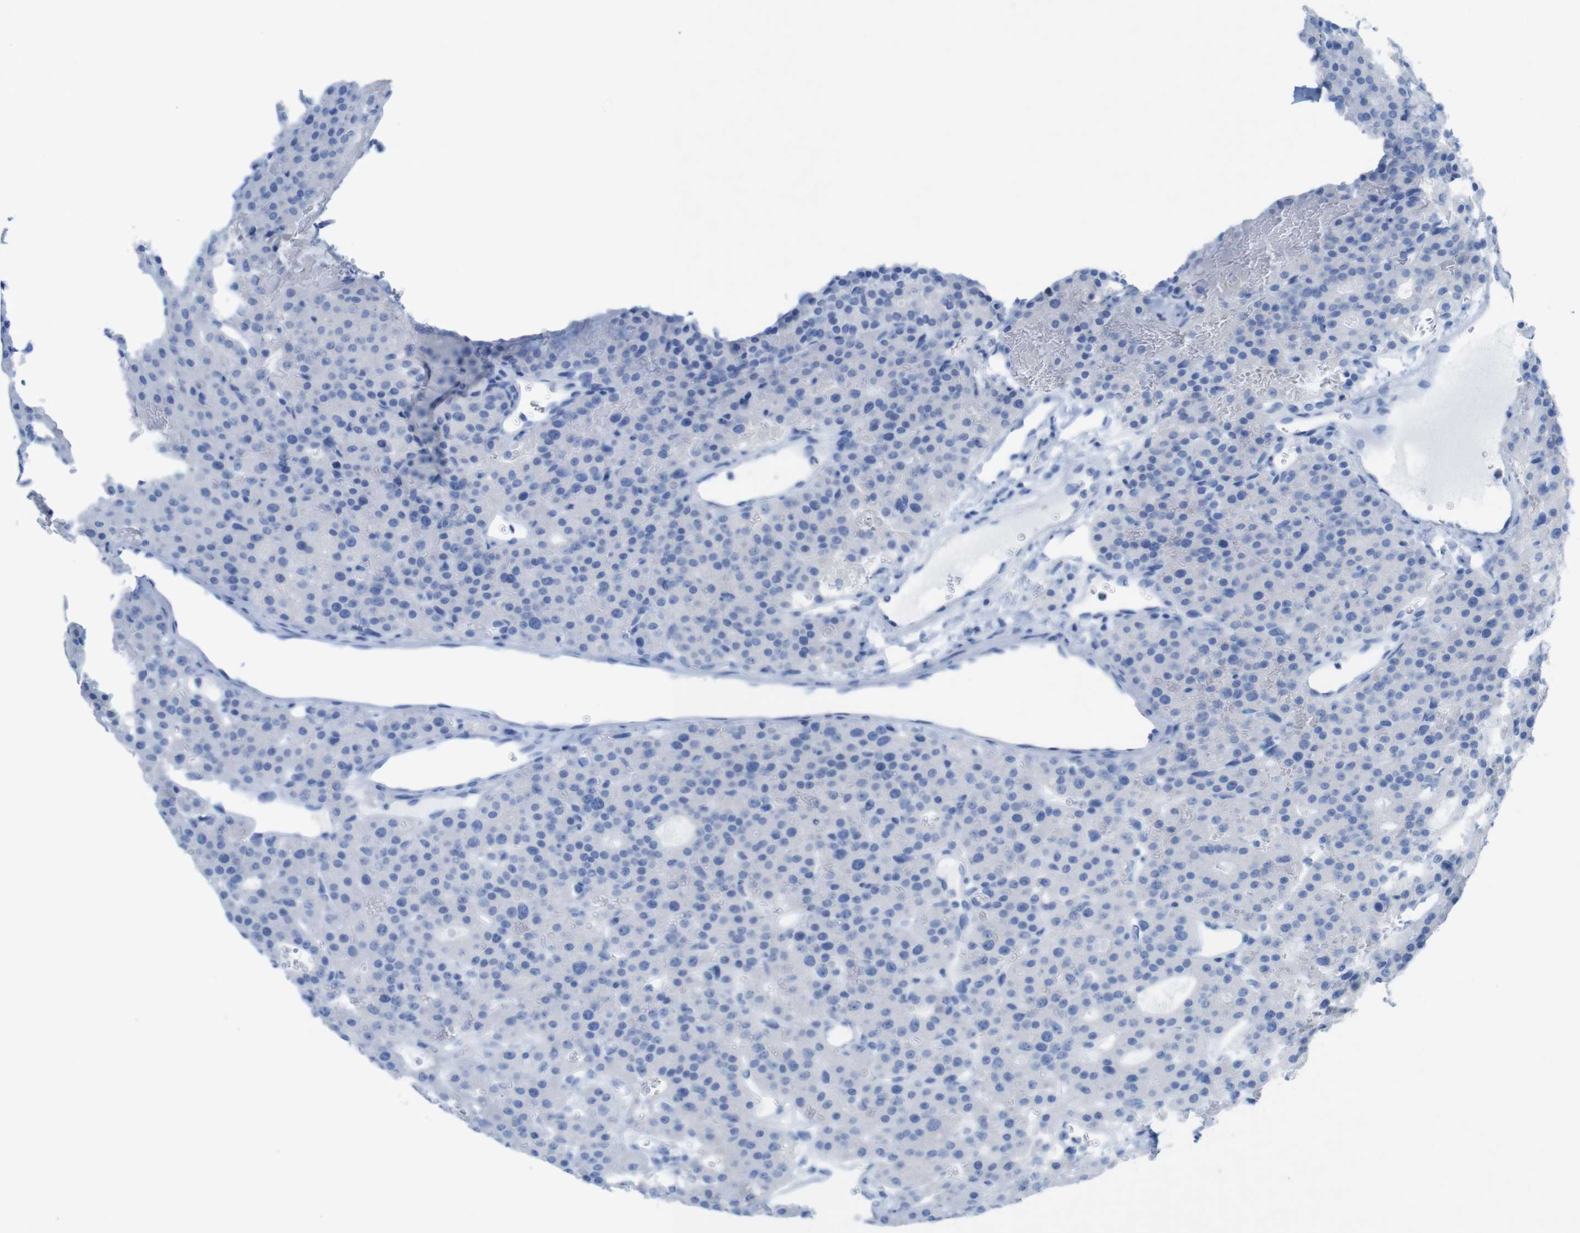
{"staining": {"intensity": "negative", "quantity": "none", "location": "none"}, "tissue": "parathyroid gland", "cell_type": "Glandular cells", "image_type": "normal", "snomed": [{"axis": "morphology", "description": "Normal tissue, NOS"}, {"axis": "morphology", "description": "Adenoma, NOS"}, {"axis": "topography", "description": "Parathyroid gland"}], "caption": "Protein analysis of benign parathyroid gland demonstrates no significant staining in glandular cells. The staining was performed using DAB (3,3'-diaminobenzidine) to visualize the protein expression in brown, while the nuclei were stained in blue with hematoxylin (Magnification: 20x).", "gene": "MYH7", "patient": {"sex": "female", "age": 81}}